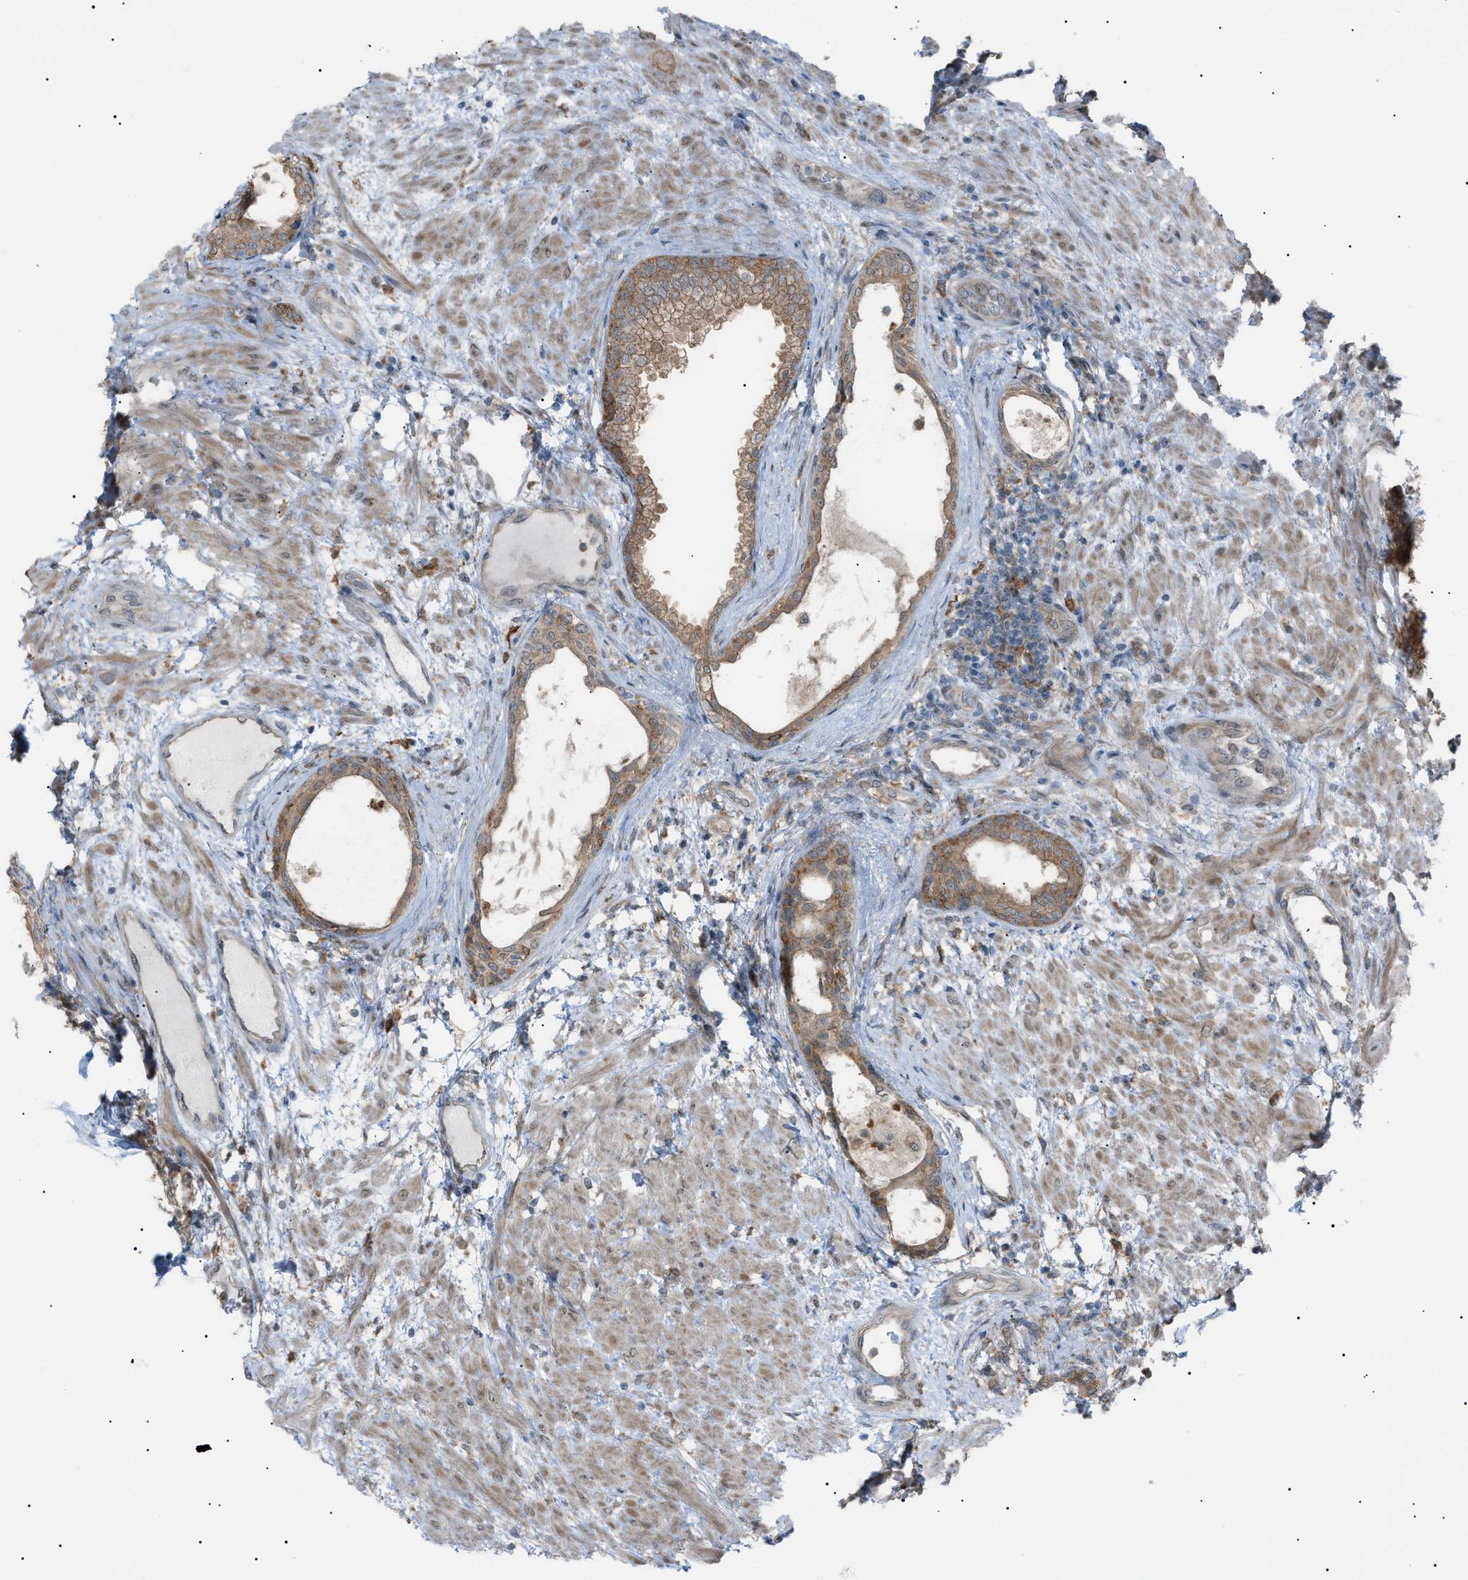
{"staining": {"intensity": "moderate", "quantity": ">75%", "location": "cytoplasmic/membranous"}, "tissue": "prostate", "cell_type": "Glandular cells", "image_type": "normal", "snomed": [{"axis": "morphology", "description": "Normal tissue, NOS"}, {"axis": "topography", "description": "Prostate"}], "caption": "Benign prostate exhibits moderate cytoplasmic/membranous expression in approximately >75% of glandular cells, visualized by immunohistochemistry.", "gene": "LPIN2", "patient": {"sex": "male", "age": 76}}